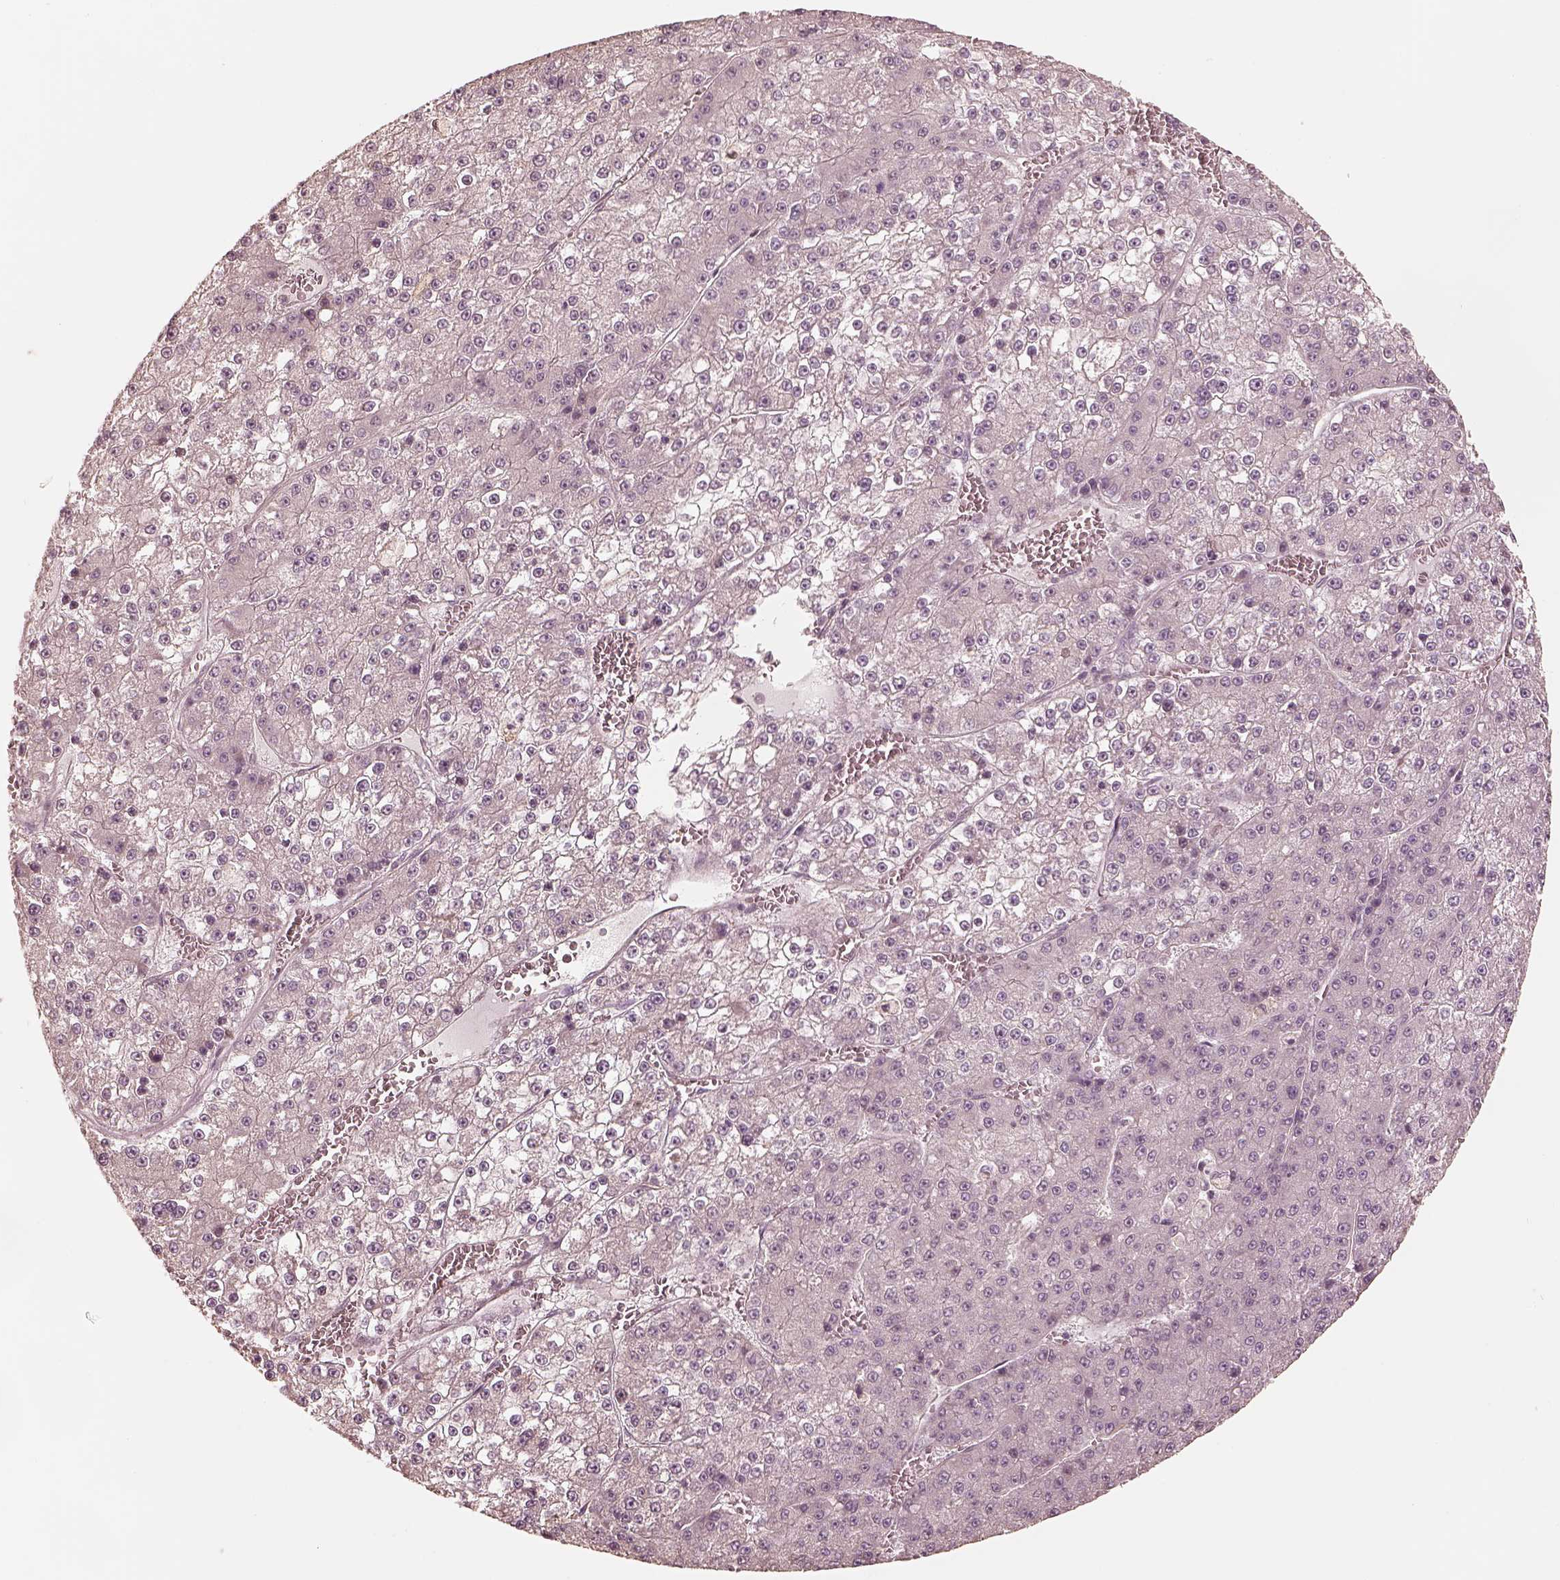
{"staining": {"intensity": "negative", "quantity": "none", "location": "none"}, "tissue": "liver cancer", "cell_type": "Tumor cells", "image_type": "cancer", "snomed": [{"axis": "morphology", "description": "Carcinoma, Hepatocellular, NOS"}, {"axis": "topography", "description": "Liver"}], "caption": "Liver cancer was stained to show a protein in brown. There is no significant expression in tumor cells. (DAB immunohistochemistry with hematoxylin counter stain).", "gene": "KIF5C", "patient": {"sex": "female", "age": 73}}